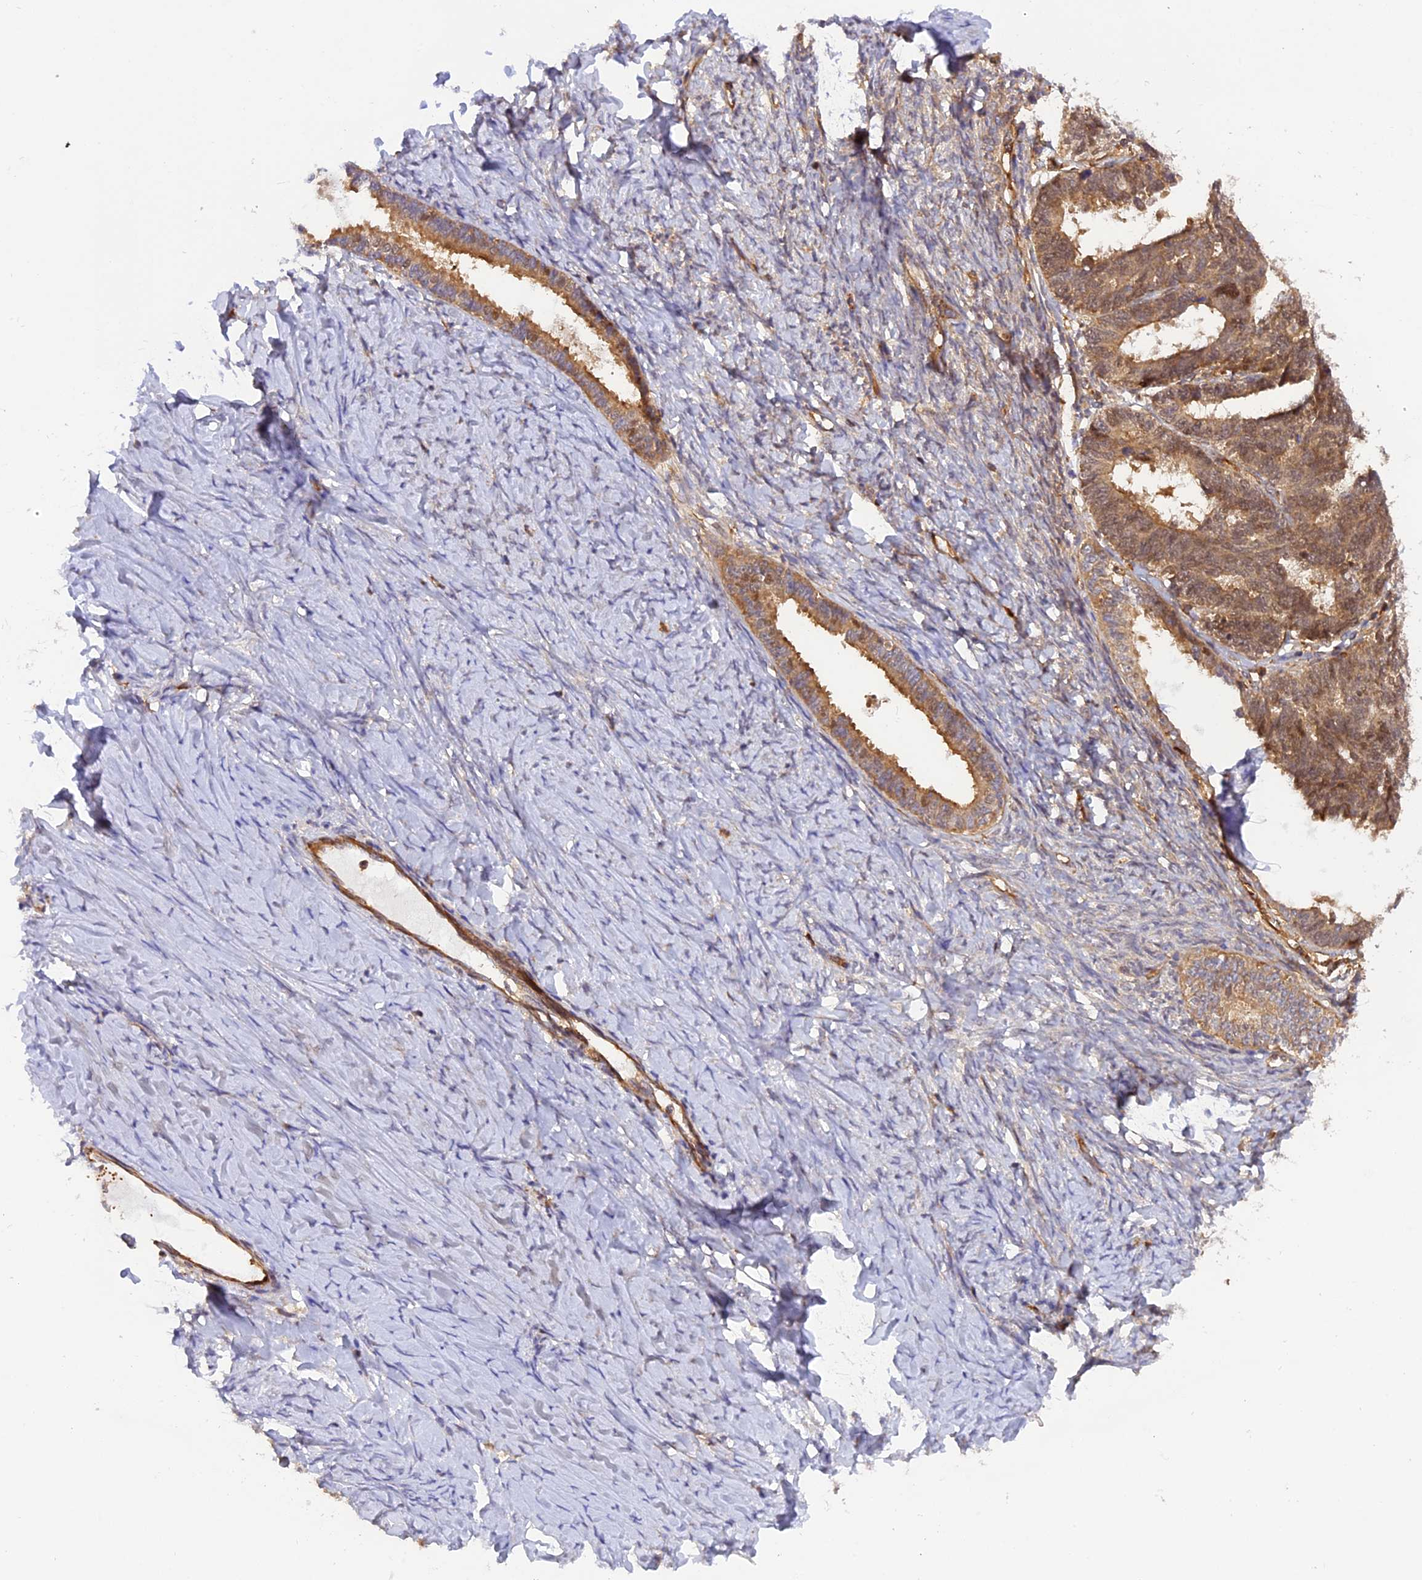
{"staining": {"intensity": "moderate", "quantity": ">75%", "location": "cytoplasmic/membranous"}, "tissue": "ovarian cancer", "cell_type": "Tumor cells", "image_type": "cancer", "snomed": [{"axis": "morphology", "description": "Cystadenocarcinoma, serous, NOS"}, {"axis": "topography", "description": "Ovary"}], "caption": "Tumor cells exhibit moderate cytoplasmic/membranous positivity in about >75% of cells in ovarian cancer (serous cystadenocarcinoma). The staining was performed using DAB (3,3'-diaminobenzidine), with brown indicating positive protein expression. Nuclei are stained blue with hematoxylin.", "gene": "C5orf22", "patient": {"sex": "female", "age": 79}}